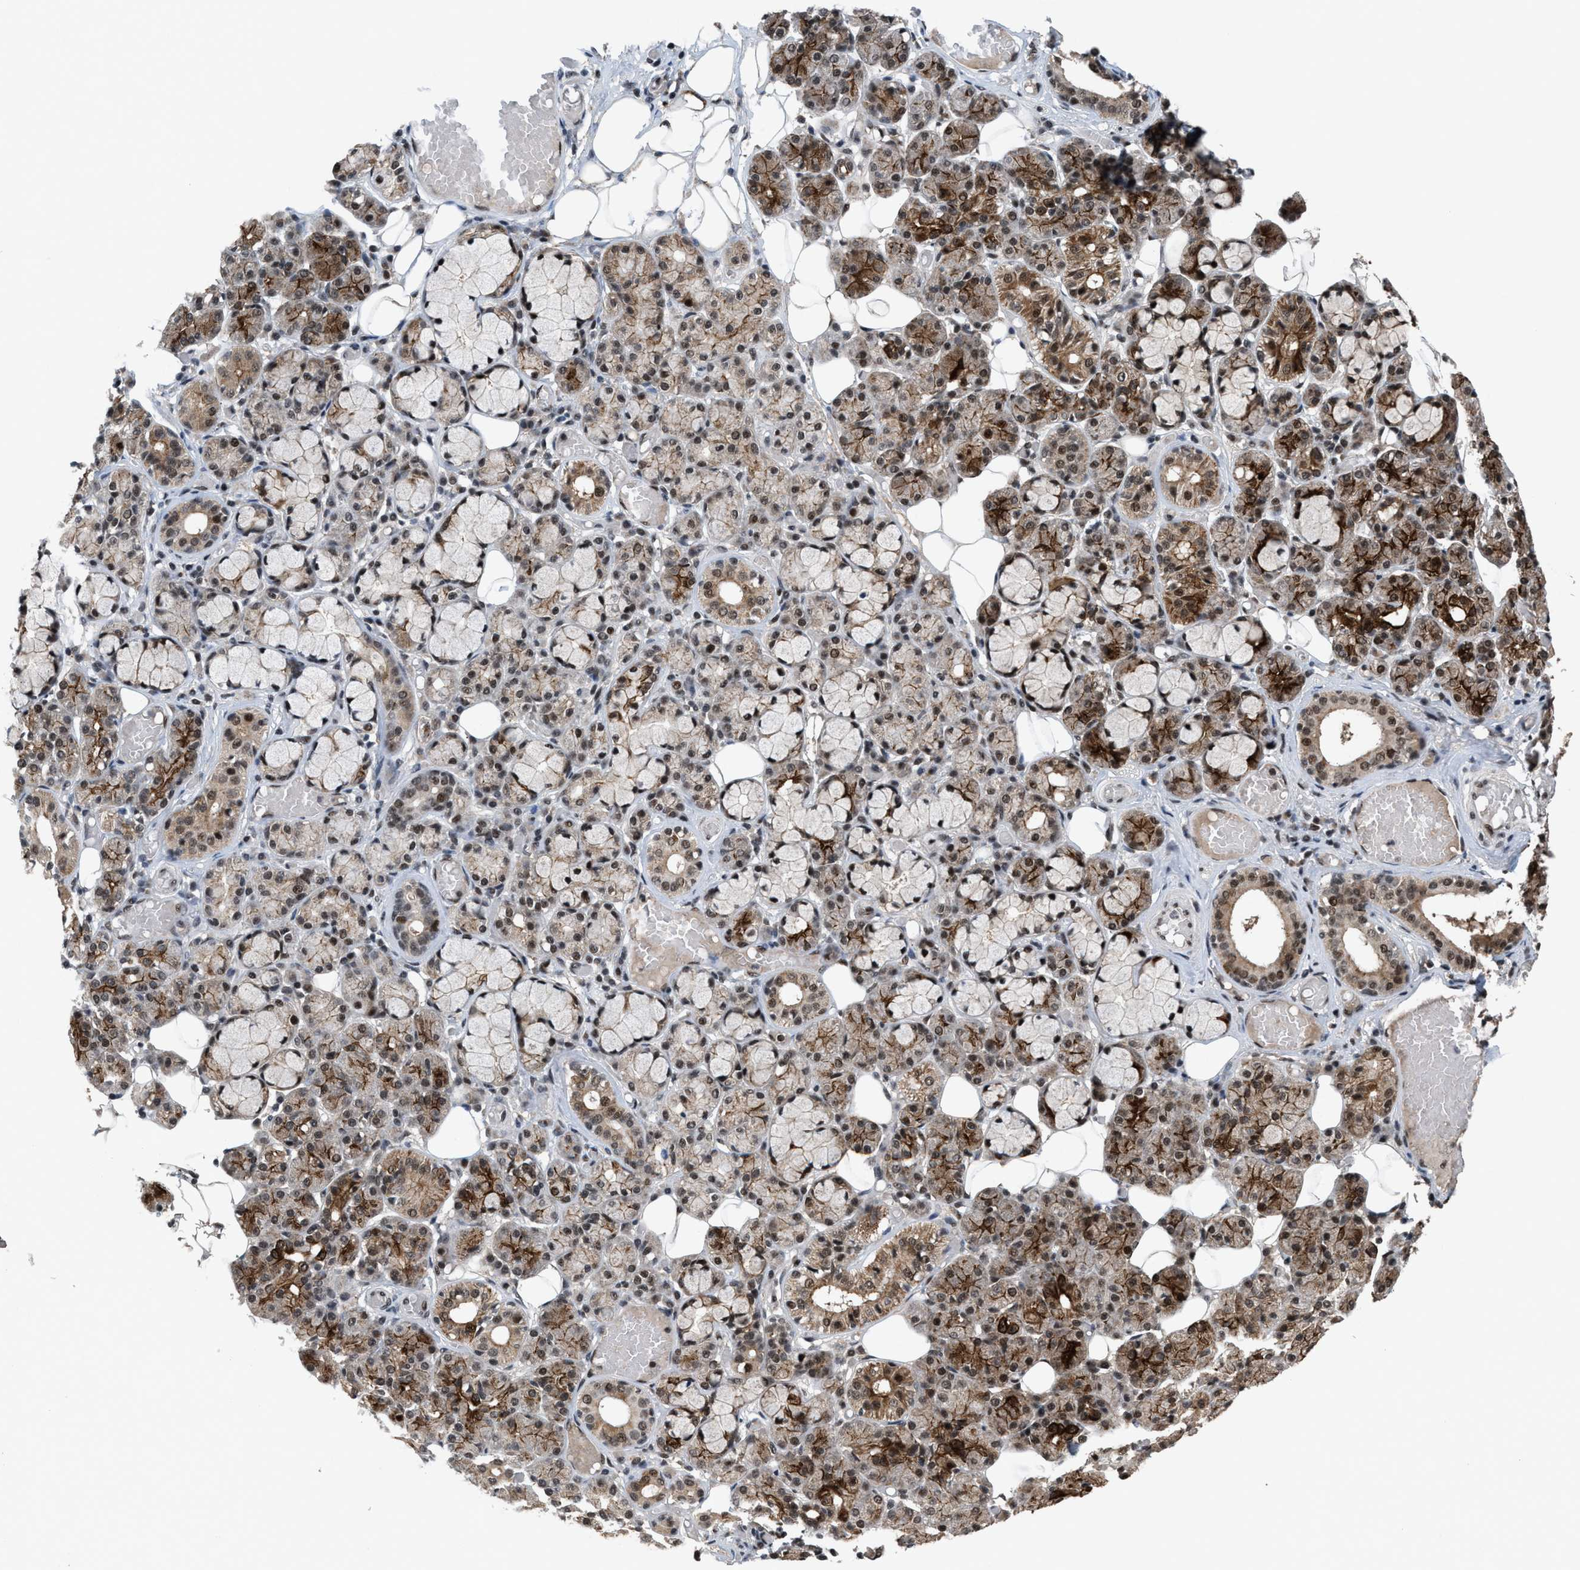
{"staining": {"intensity": "strong", "quantity": "25%-75%", "location": "cytoplasmic/membranous,nuclear"}, "tissue": "salivary gland", "cell_type": "Glandular cells", "image_type": "normal", "snomed": [{"axis": "morphology", "description": "Normal tissue, NOS"}, {"axis": "topography", "description": "Salivary gland"}], "caption": "A high-resolution micrograph shows IHC staining of unremarkable salivary gland, which exhibits strong cytoplasmic/membranous,nuclear staining in about 25%-75% of glandular cells.", "gene": "PRPF4", "patient": {"sex": "male", "age": 63}}